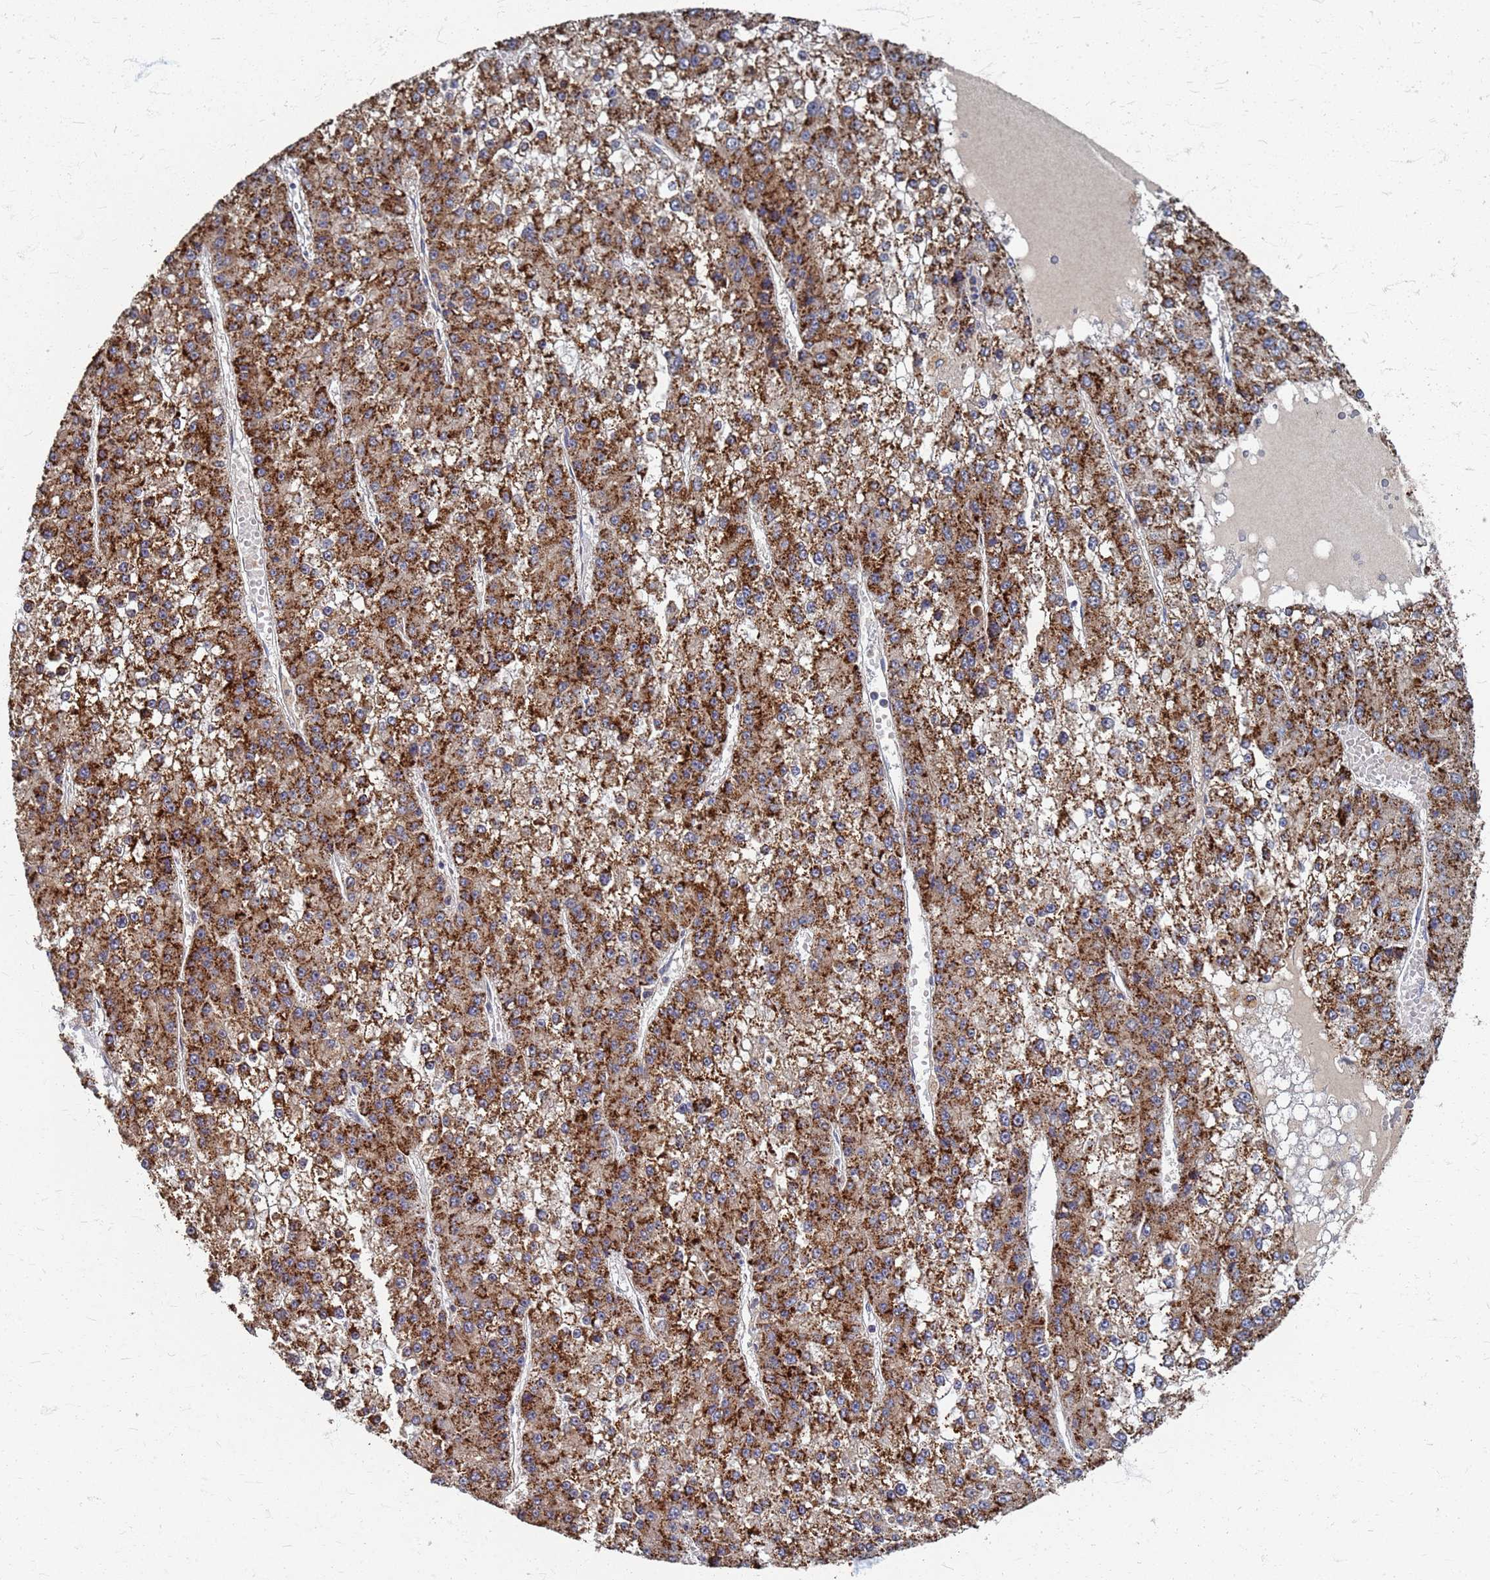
{"staining": {"intensity": "strong", "quantity": ">75%", "location": "cytoplasmic/membranous"}, "tissue": "liver cancer", "cell_type": "Tumor cells", "image_type": "cancer", "snomed": [{"axis": "morphology", "description": "Carcinoma, Hepatocellular, NOS"}, {"axis": "topography", "description": "Liver"}], "caption": "Immunohistochemistry micrograph of neoplastic tissue: liver hepatocellular carcinoma stained using immunohistochemistry demonstrates high levels of strong protein expression localized specifically in the cytoplasmic/membranous of tumor cells, appearing as a cytoplasmic/membranous brown color.", "gene": "ATPAF1", "patient": {"sex": "female", "age": 73}}